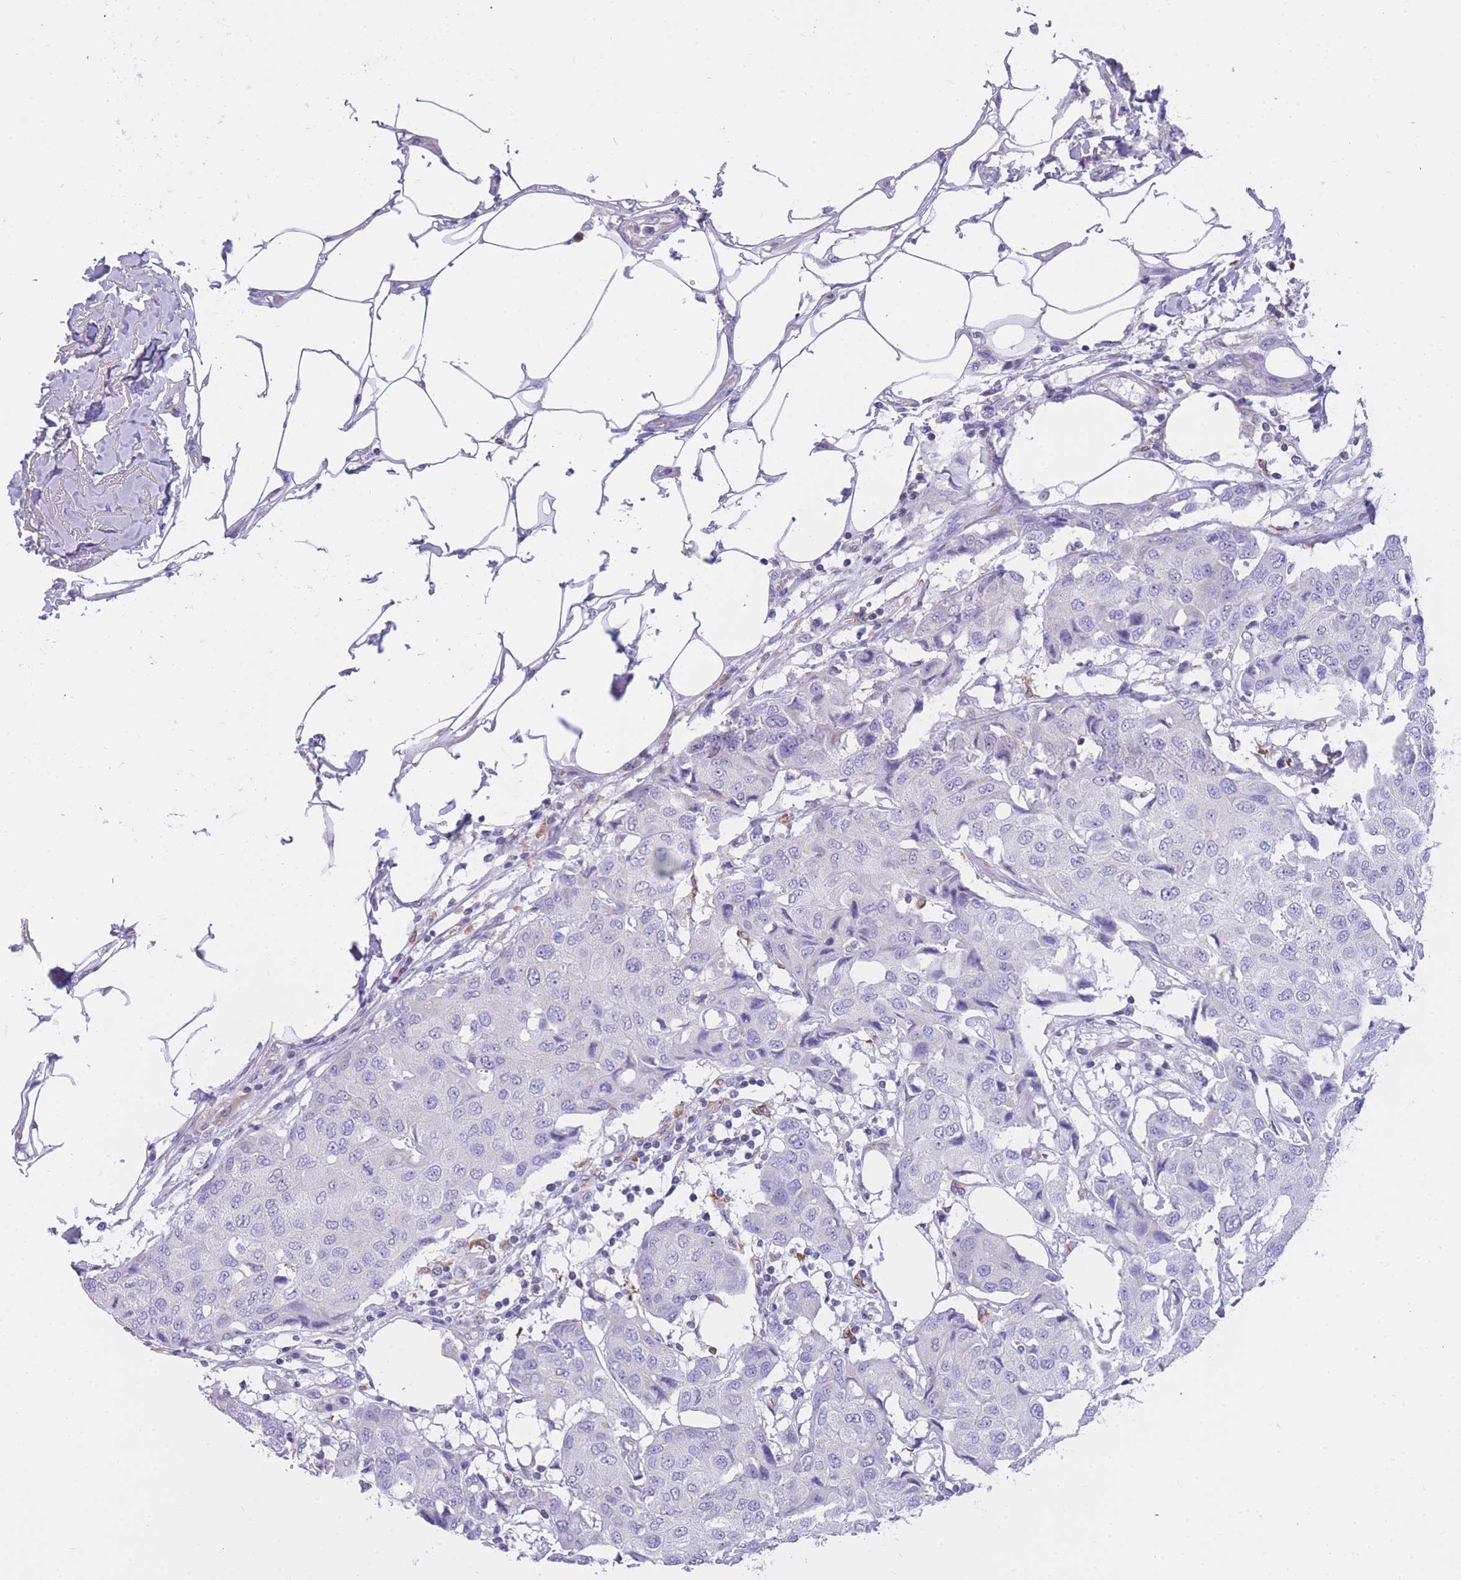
{"staining": {"intensity": "negative", "quantity": "none", "location": "none"}, "tissue": "breast cancer", "cell_type": "Tumor cells", "image_type": "cancer", "snomed": [{"axis": "morphology", "description": "Duct carcinoma"}, {"axis": "topography", "description": "Breast"}], "caption": "The immunohistochemistry histopathology image has no significant expression in tumor cells of invasive ductal carcinoma (breast) tissue.", "gene": "ZNF662", "patient": {"sex": "female", "age": 80}}